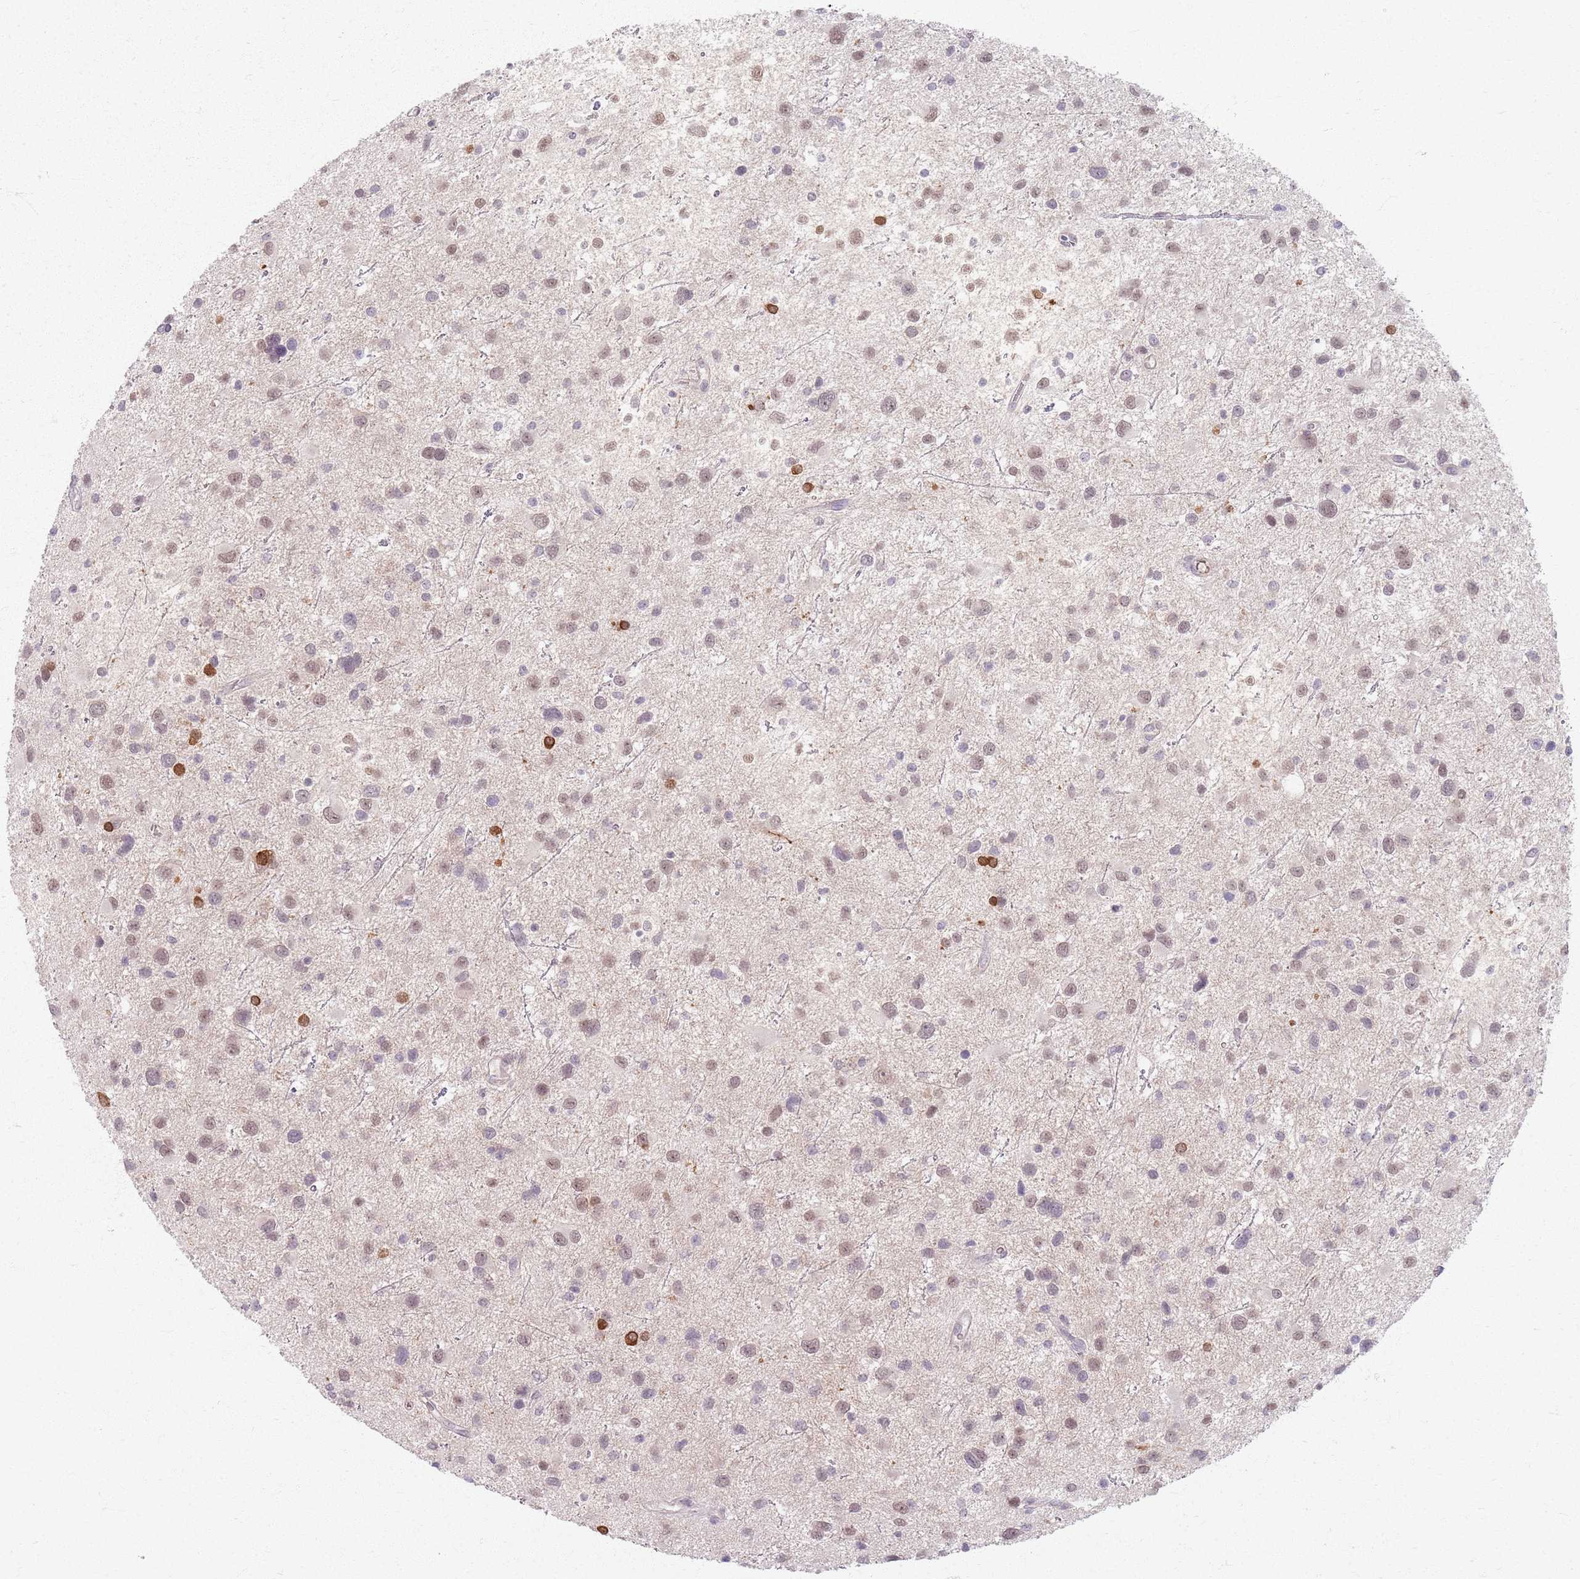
{"staining": {"intensity": "moderate", "quantity": "<25%", "location": "nuclear"}, "tissue": "glioma", "cell_type": "Tumor cells", "image_type": "cancer", "snomed": [{"axis": "morphology", "description": "Glioma, malignant, Low grade"}, {"axis": "topography", "description": "Brain"}], "caption": "Immunohistochemistry of malignant low-grade glioma displays low levels of moderate nuclear positivity in about <25% of tumor cells. The protein is stained brown, and the nuclei are stained in blue (DAB (3,3'-diaminobenzidine) IHC with brightfield microscopy, high magnification).", "gene": "CRIPT", "patient": {"sex": "female", "age": 32}}